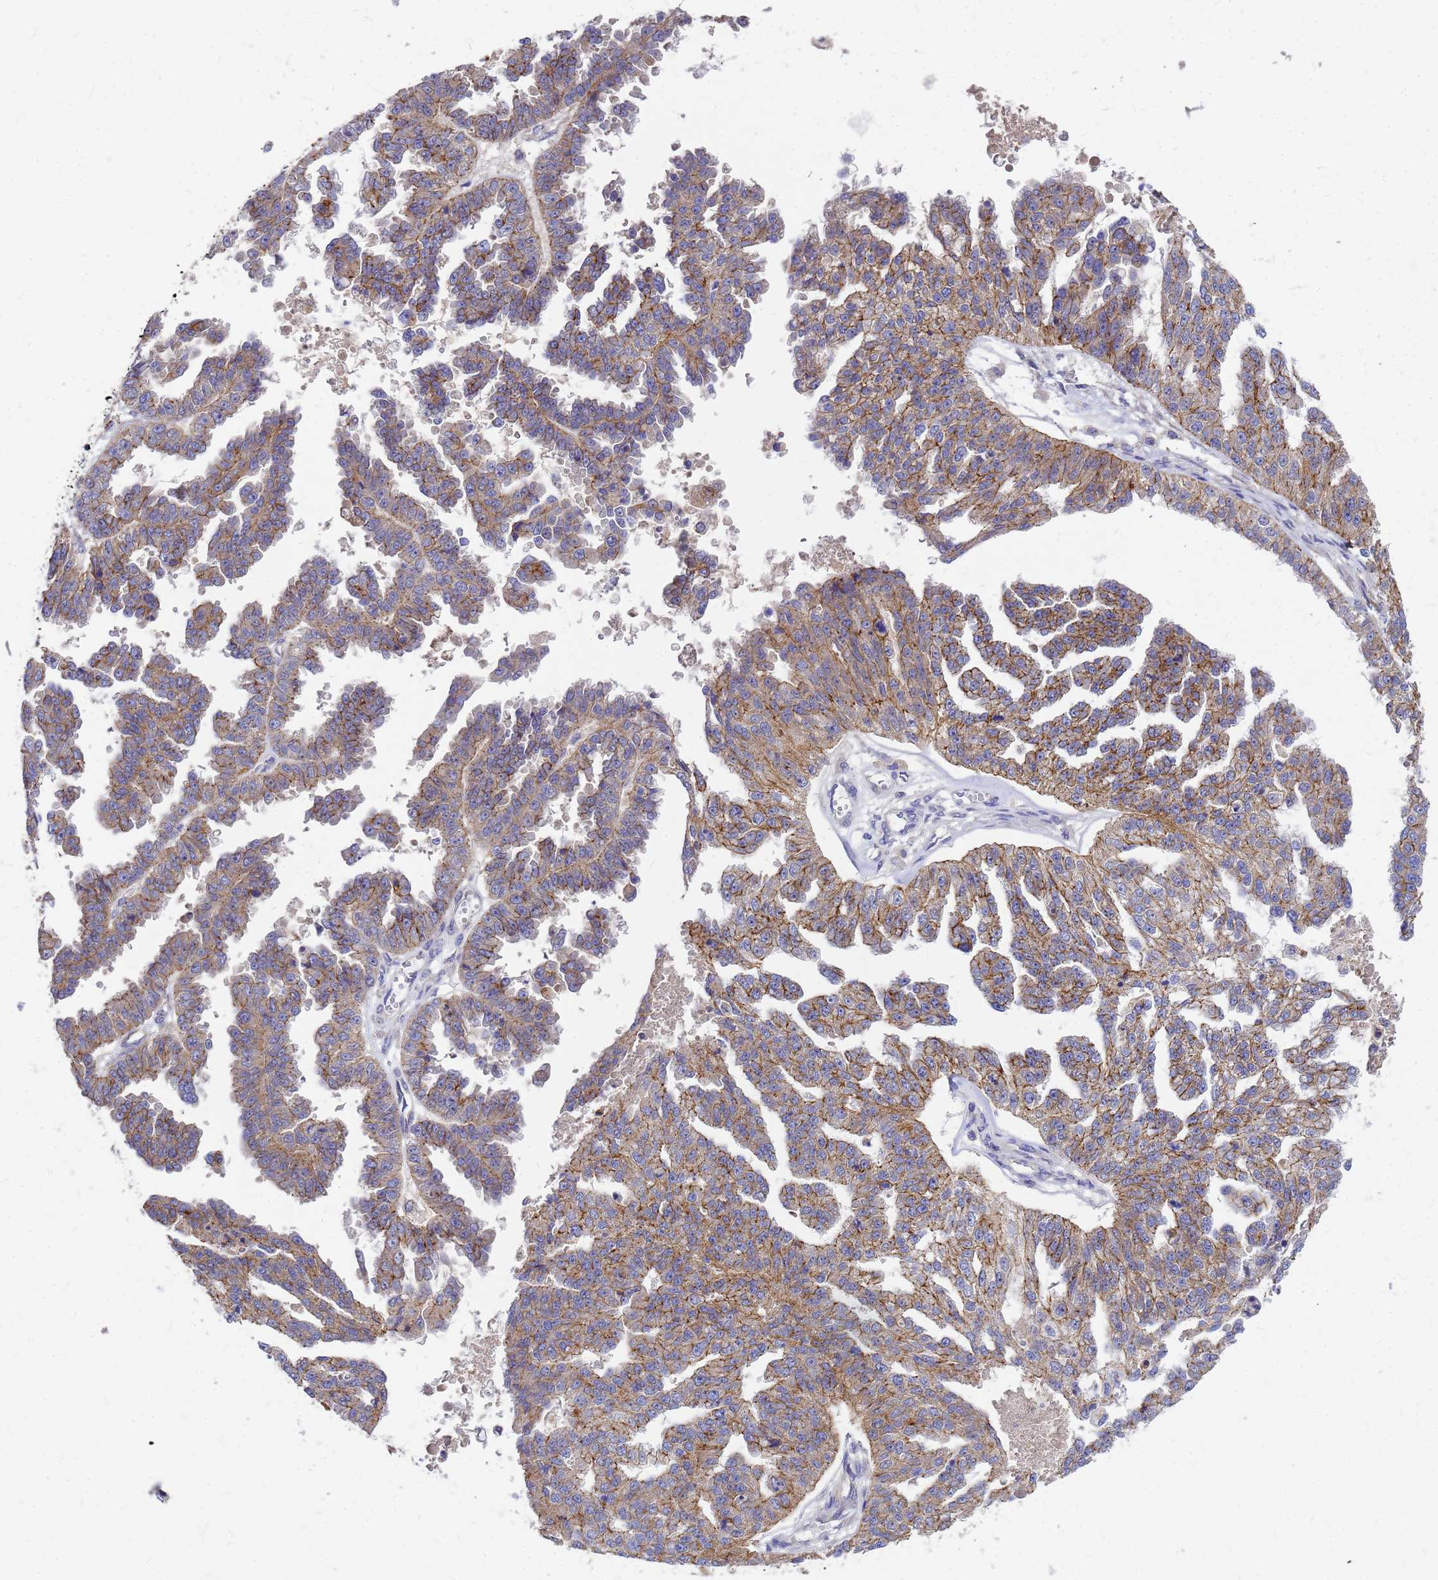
{"staining": {"intensity": "moderate", "quantity": ">75%", "location": "cytoplasmic/membranous"}, "tissue": "ovarian cancer", "cell_type": "Tumor cells", "image_type": "cancer", "snomed": [{"axis": "morphology", "description": "Cystadenocarcinoma, serous, NOS"}, {"axis": "topography", "description": "Ovary"}], "caption": "Immunohistochemical staining of human ovarian cancer shows medium levels of moderate cytoplasmic/membranous protein expression in about >75% of tumor cells.", "gene": "FBXW5", "patient": {"sex": "female", "age": 58}}